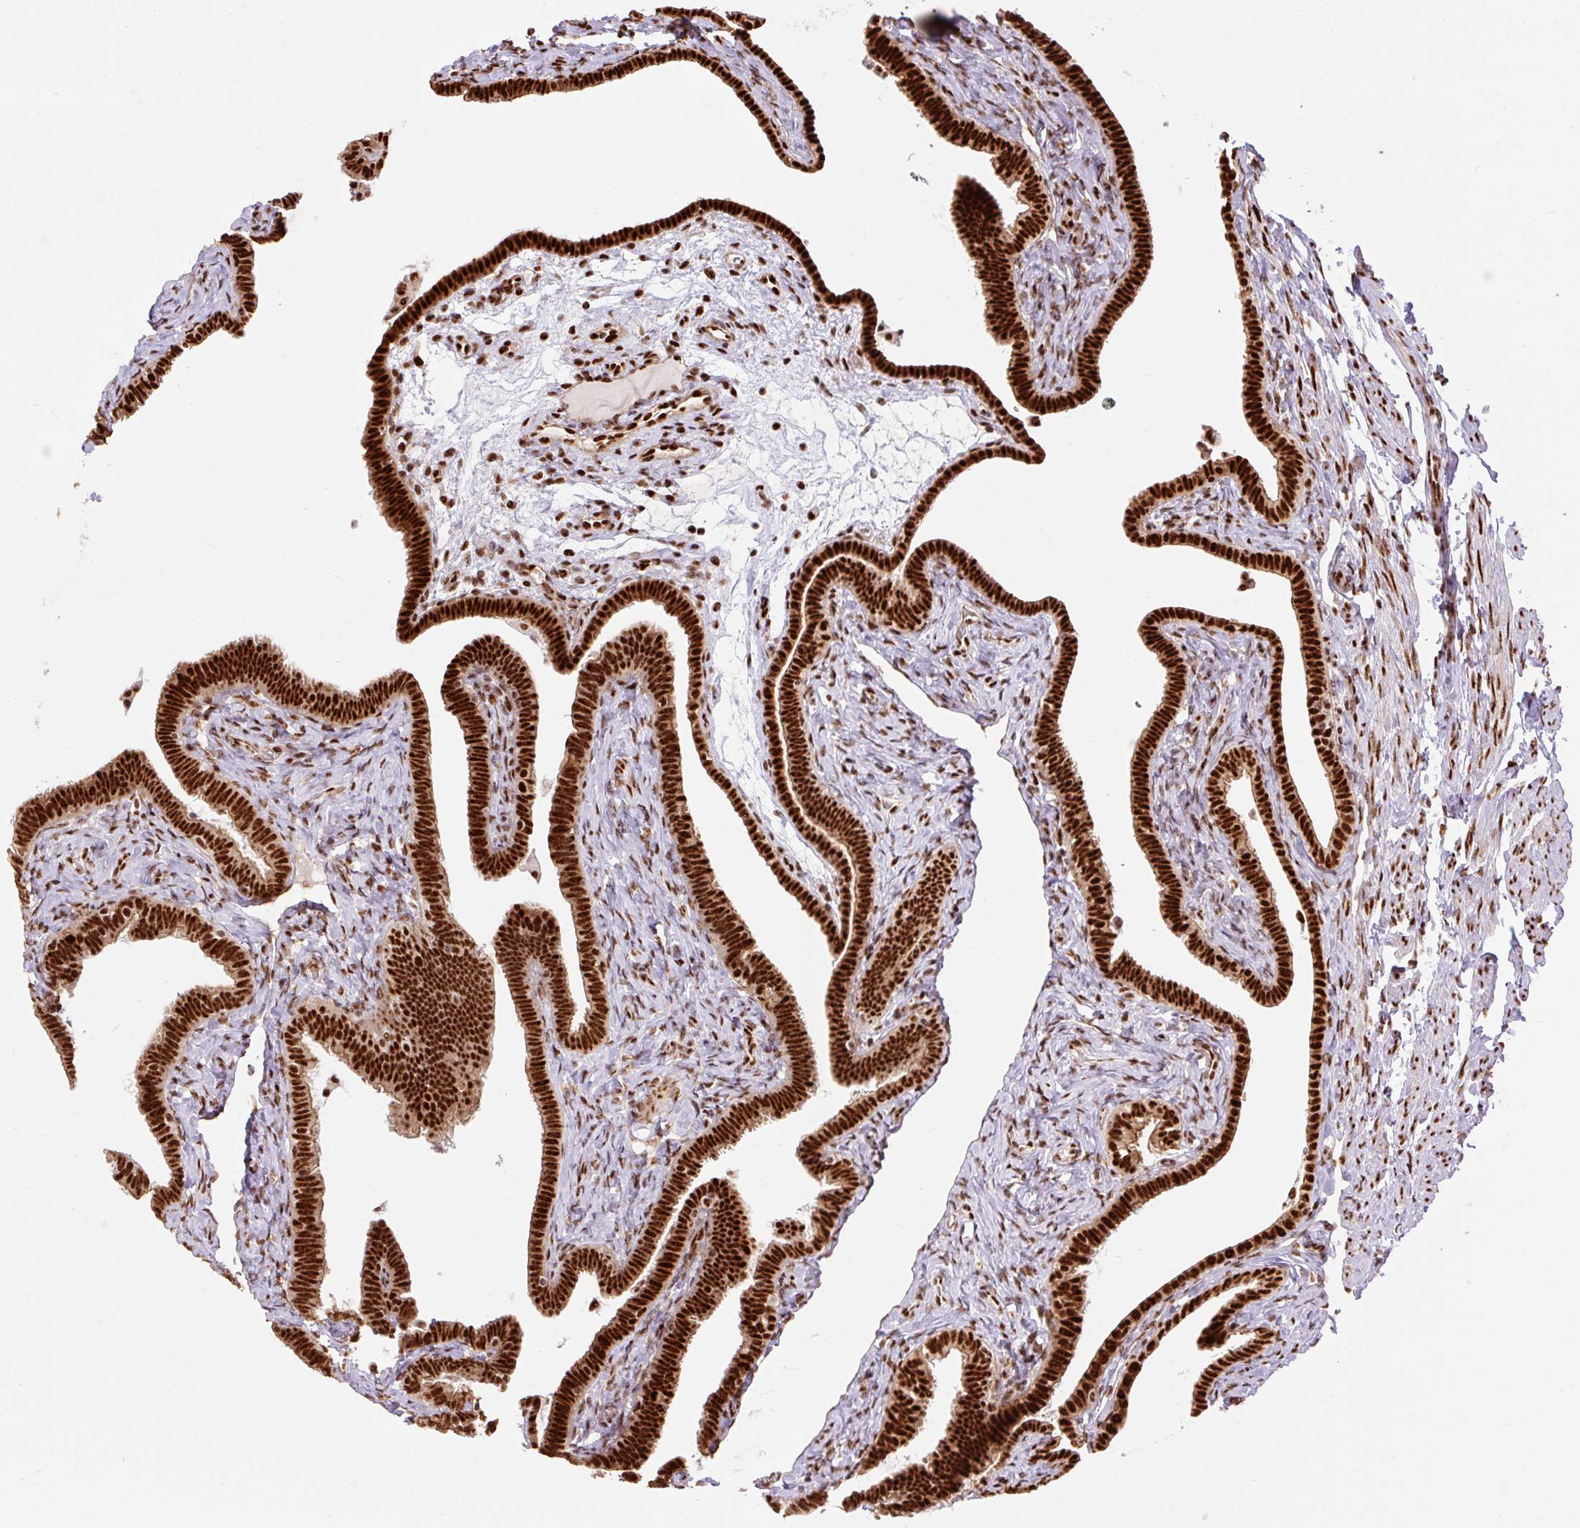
{"staining": {"intensity": "strong", "quantity": ">75%", "location": "nuclear"}, "tissue": "fallopian tube", "cell_type": "Glandular cells", "image_type": "normal", "snomed": [{"axis": "morphology", "description": "Normal tissue, NOS"}, {"axis": "topography", "description": "Fallopian tube"}], "caption": "A micrograph showing strong nuclear expression in about >75% of glandular cells in unremarkable fallopian tube, as visualized by brown immunohistochemical staining.", "gene": "MECOM", "patient": {"sex": "female", "age": 69}}